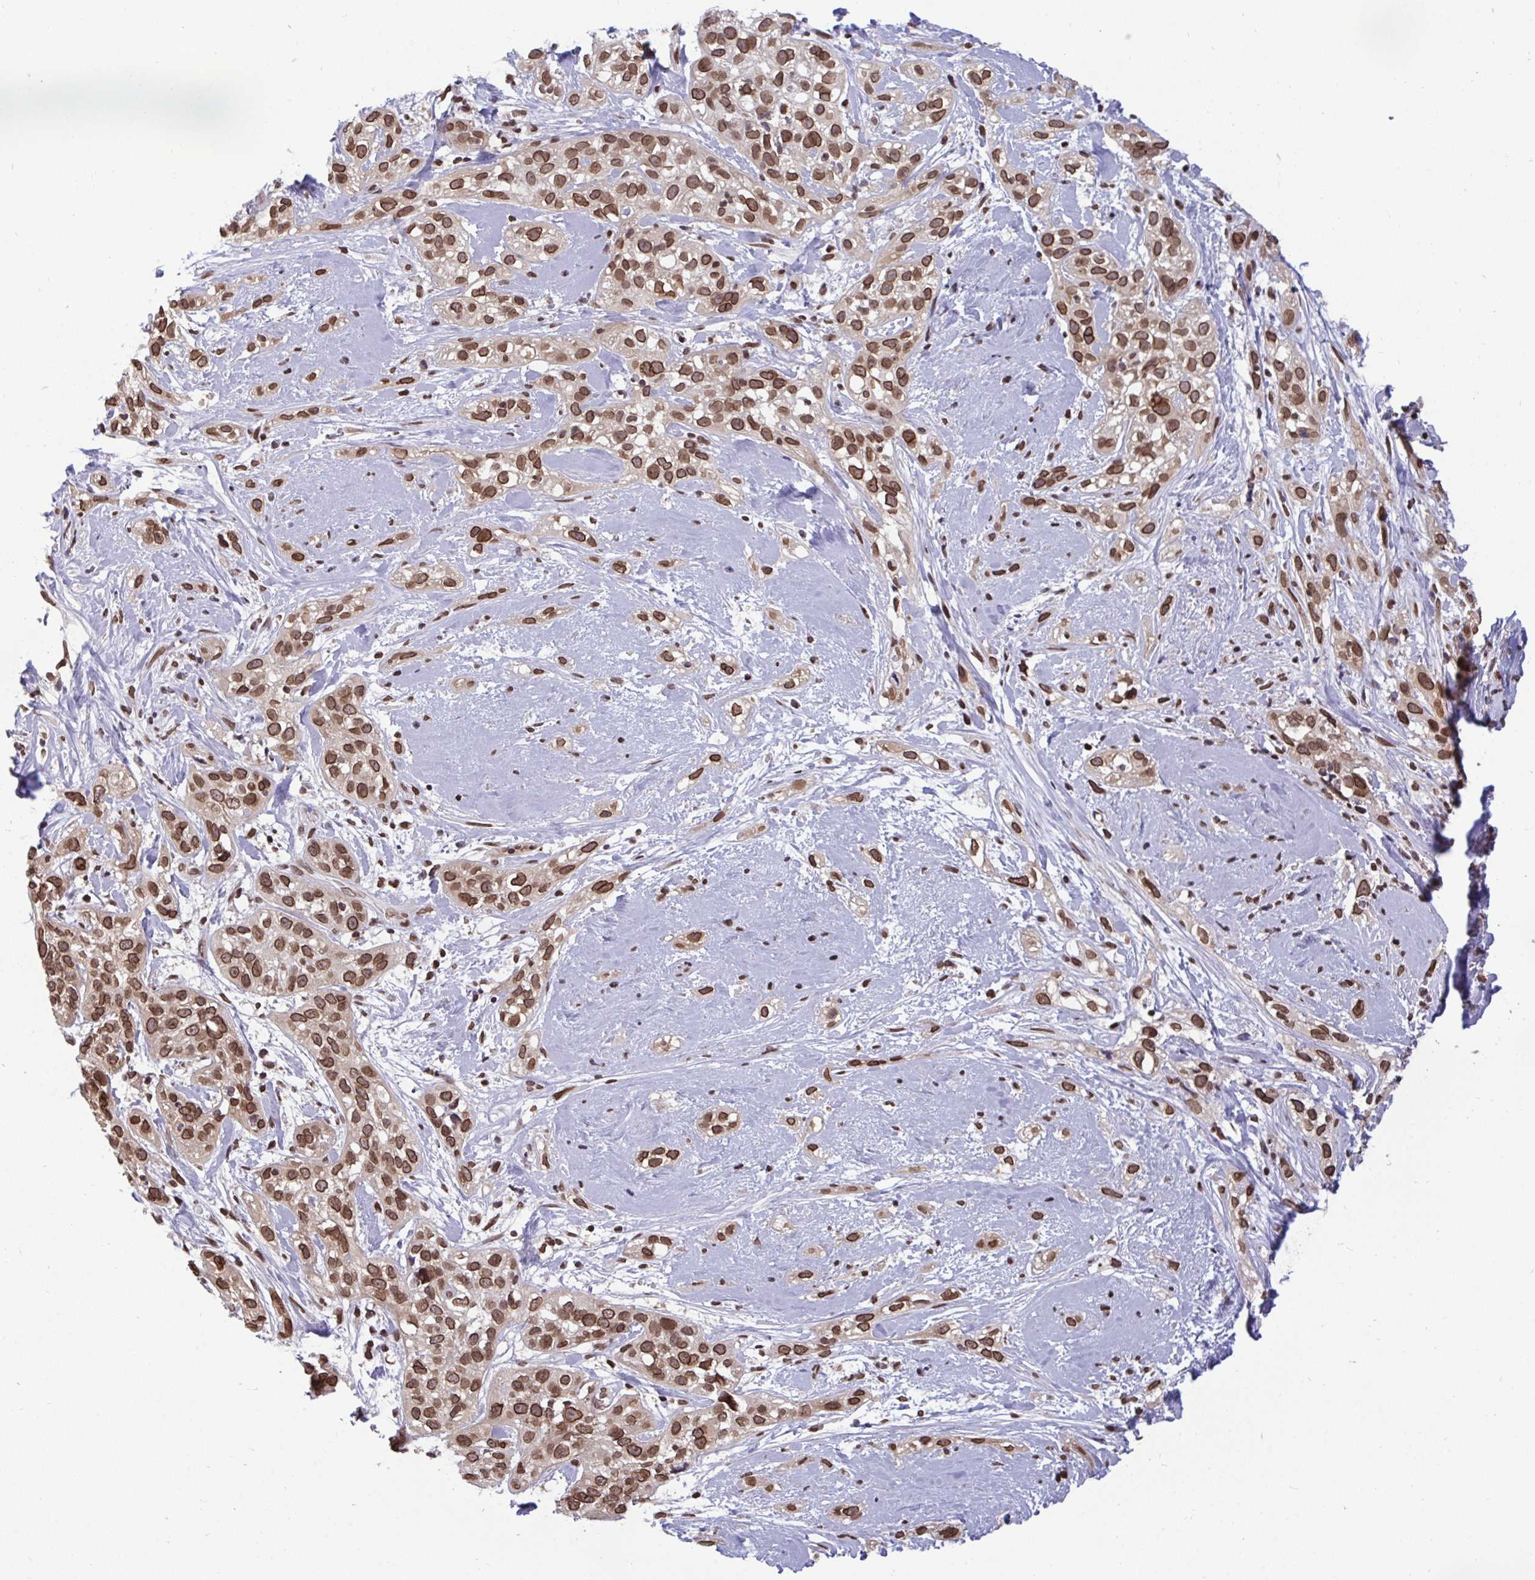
{"staining": {"intensity": "moderate", "quantity": ">75%", "location": "cytoplasmic/membranous,nuclear"}, "tissue": "skin cancer", "cell_type": "Tumor cells", "image_type": "cancer", "snomed": [{"axis": "morphology", "description": "Squamous cell carcinoma, NOS"}, {"axis": "topography", "description": "Skin"}], "caption": "Tumor cells show medium levels of moderate cytoplasmic/membranous and nuclear staining in about >75% of cells in squamous cell carcinoma (skin).", "gene": "JPT1", "patient": {"sex": "male", "age": 82}}